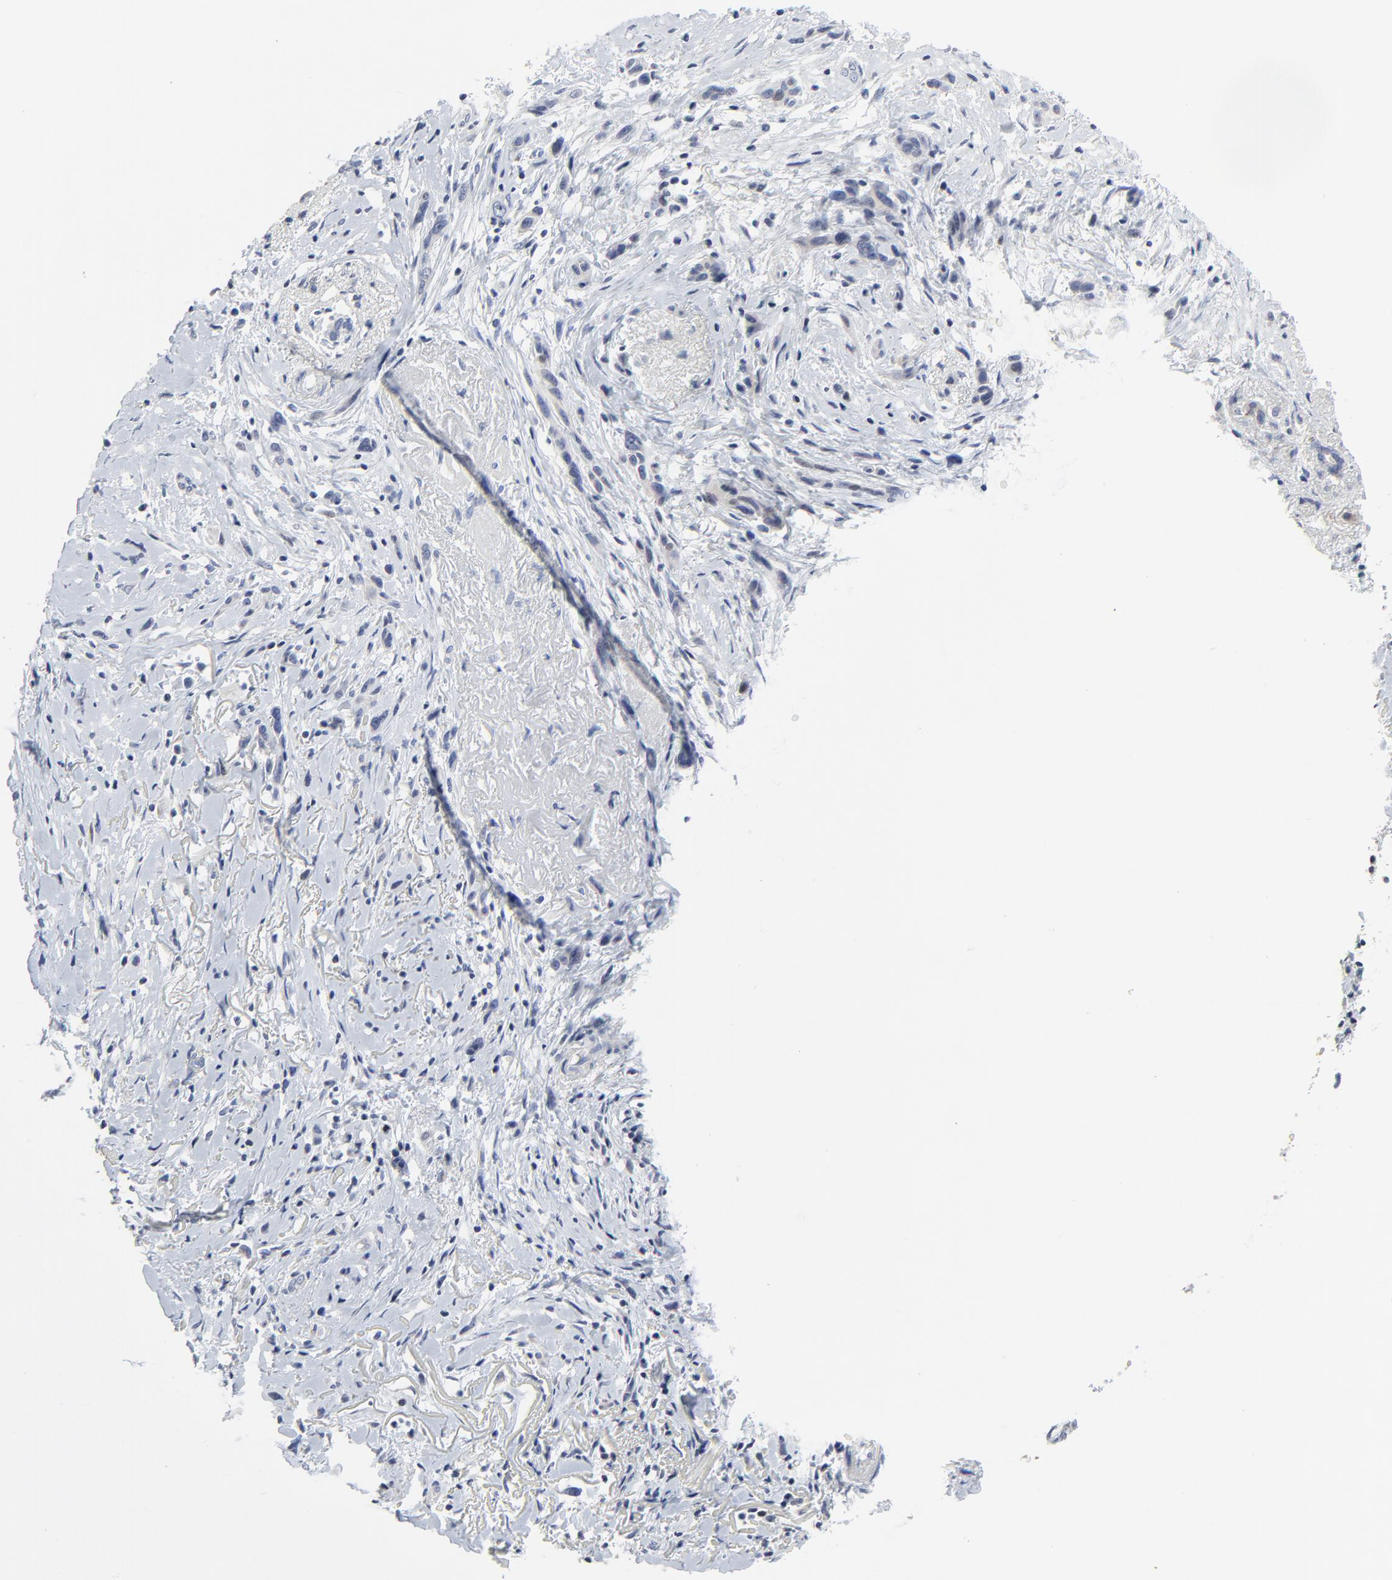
{"staining": {"intensity": "negative", "quantity": "none", "location": "none"}, "tissue": "melanoma", "cell_type": "Tumor cells", "image_type": "cancer", "snomed": [{"axis": "morphology", "description": "Malignant melanoma, NOS"}, {"axis": "topography", "description": "Skin"}], "caption": "Protein analysis of malignant melanoma demonstrates no significant expression in tumor cells.", "gene": "LNX1", "patient": {"sex": "male", "age": 91}}